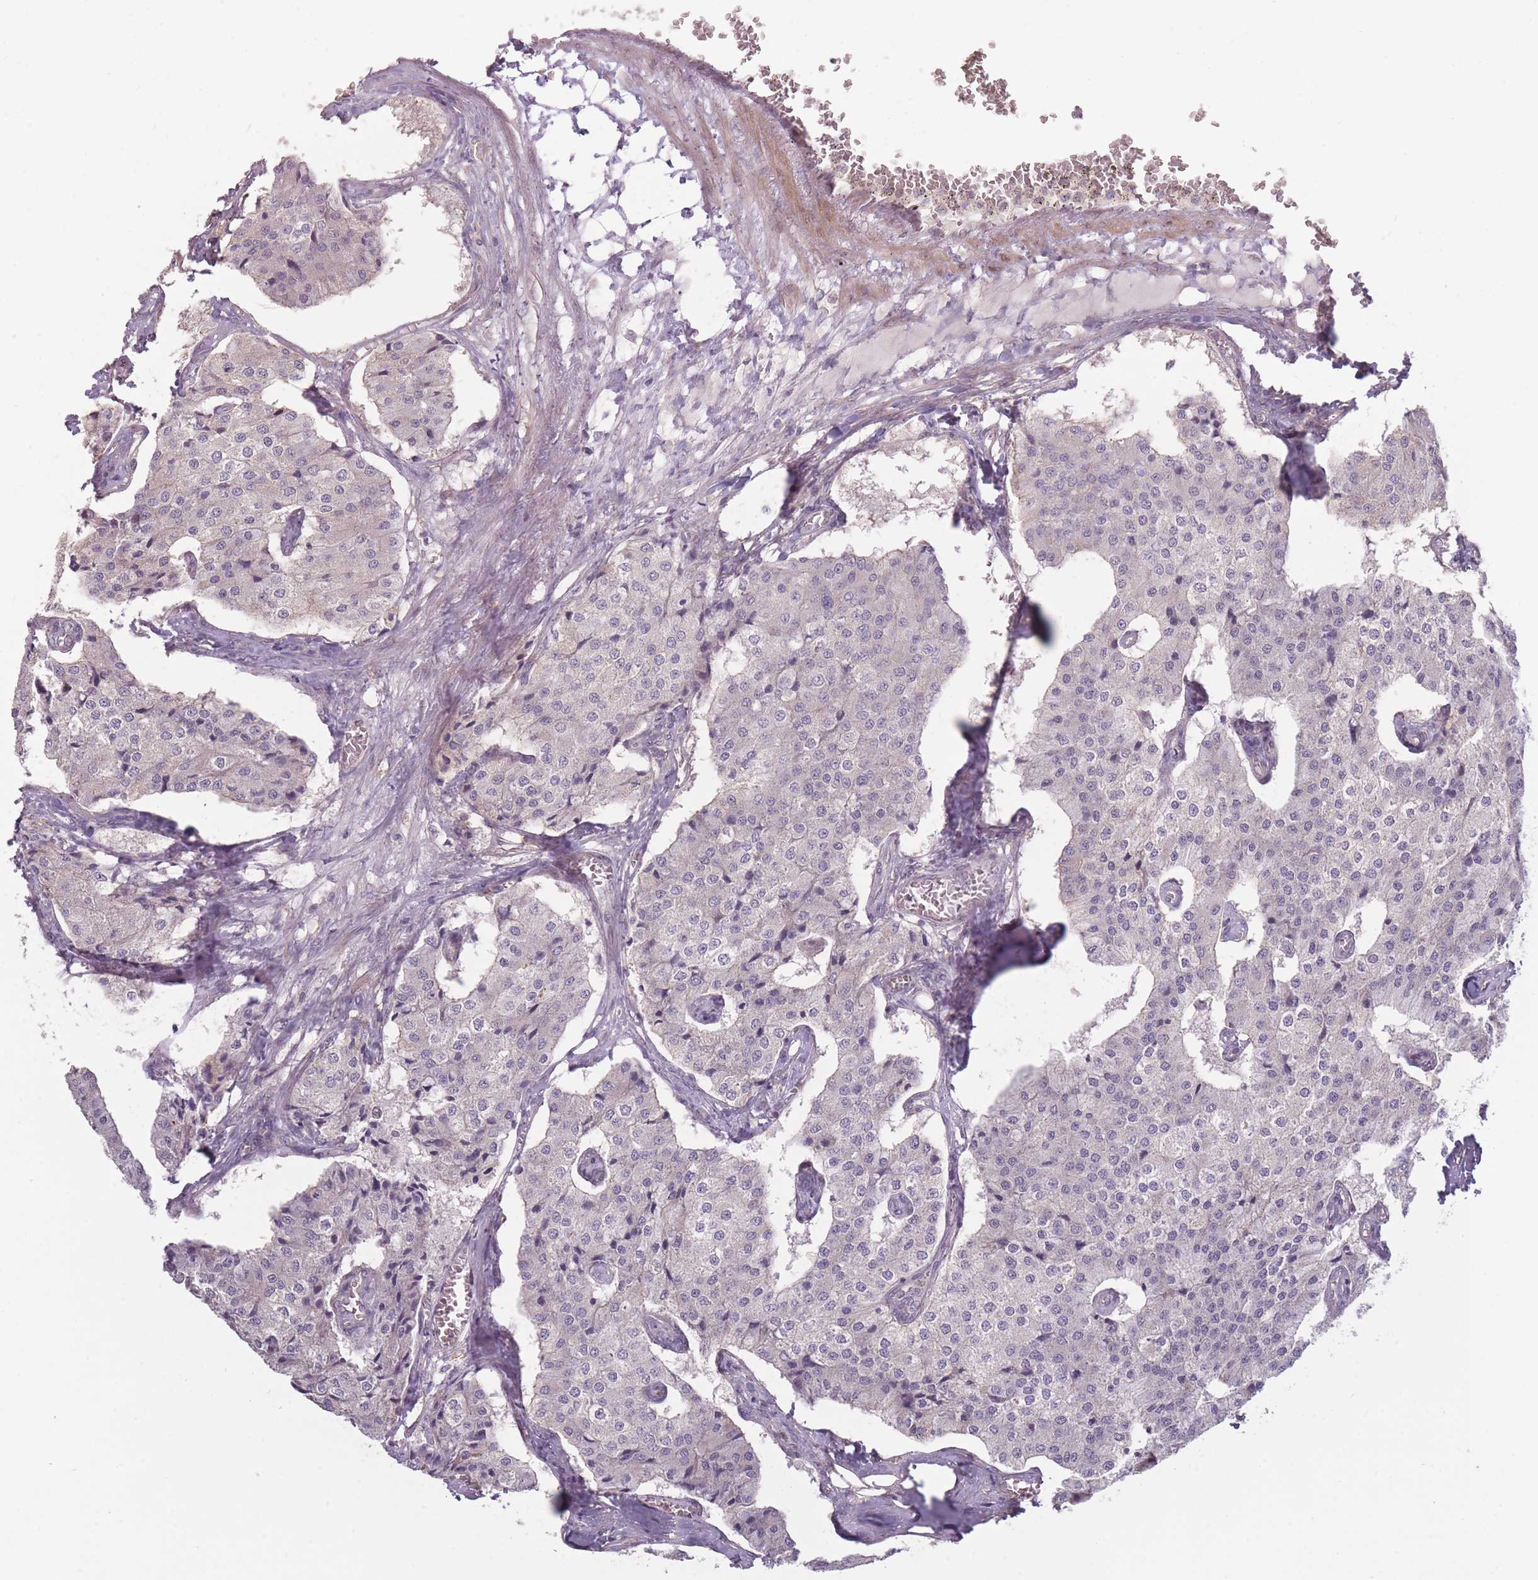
{"staining": {"intensity": "weak", "quantity": "<25%", "location": "cytoplasmic/membranous"}, "tissue": "carcinoid", "cell_type": "Tumor cells", "image_type": "cancer", "snomed": [{"axis": "morphology", "description": "Carcinoid, malignant, NOS"}, {"axis": "topography", "description": "Colon"}], "caption": "Photomicrograph shows no protein staining in tumor cells of carcinoid tissue. (DAB (3,3'-diaminobenzidine) IHC with hematoxylin counter stain).", "gene": "TET3", "patient": {"sex": "female", "age": 52}}